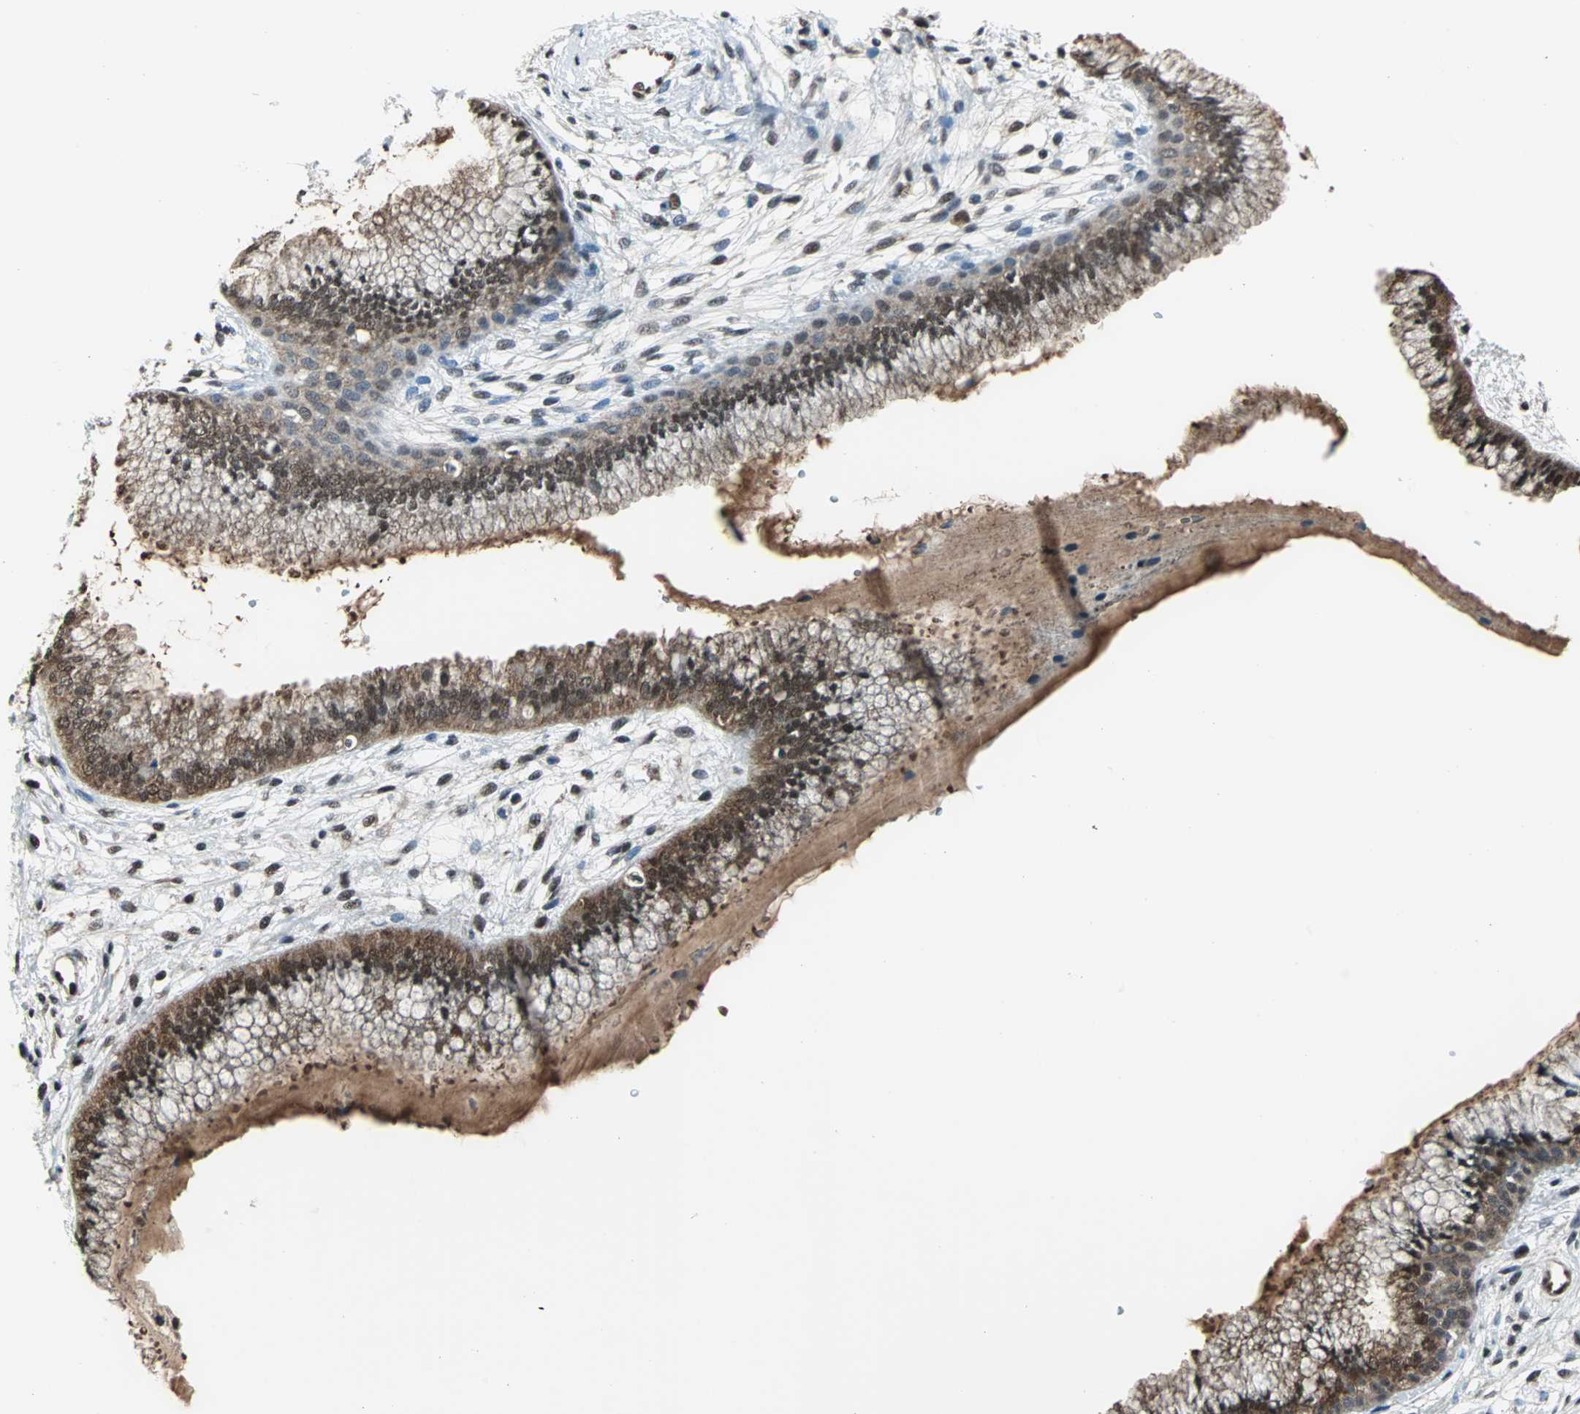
{"staining": {"intensity": "moderate", "quantity": ">75%", "location": "cytoplasmic/membranous,nuclear"}, "tissue": "cervix", "cell_type": "Glandular cells", "image_type": "normal", "snomed": [{"axis": "morphology", "description": "Normal tissue, NOS"}, {"axis": "topography", "description": "Cervix"}], "caption": "A brown stain shows moderate cytoplasmic/membranous,nuclear staining of a protein in glandular cells of normal cervix.", "gene": "VCP", "patient": {"sex": "female", "age": 39}}